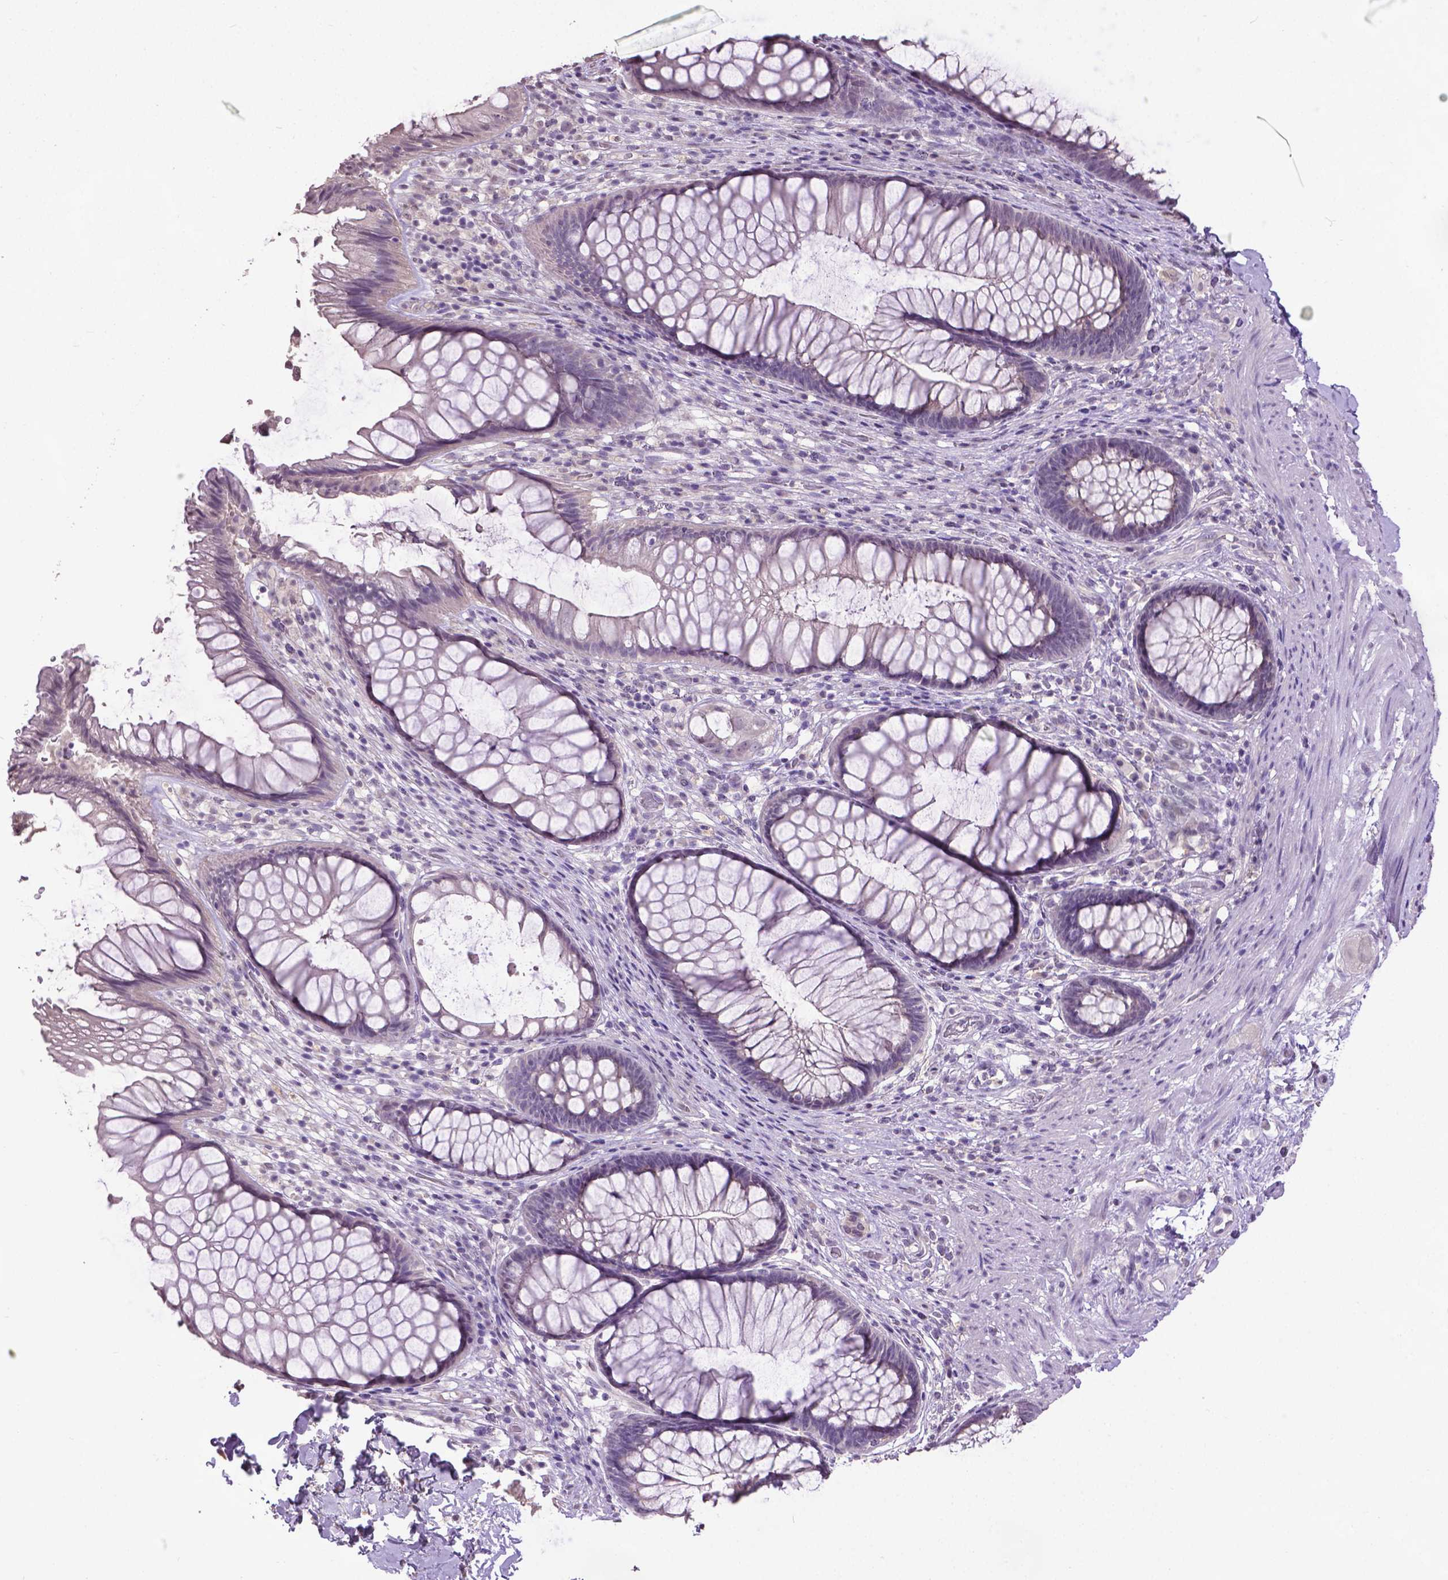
{"staining": {"intensity": "moderate", "quantity": "<25%", "location": "cytoplasmic/membranous"}, "tissue": "rectum", "cell_type": "Glandular cells", "image_type": "normal", "snomed": [{"axis": "morphology", "description": "Normal tissue, NOS"}, {"axis": "topography", "description": "Smooth muscle"}, {"axis": "topography", "description": "Rectum"}], "caption": "Approximately <25% of glandular cells in unremarkable rectum exhibit moderate cytoplasmic/membranous protein positivity as visualized by brown immunohistochemical staining.", "gene": "CPM", "patient": {"sex": "male", "age": 53}}